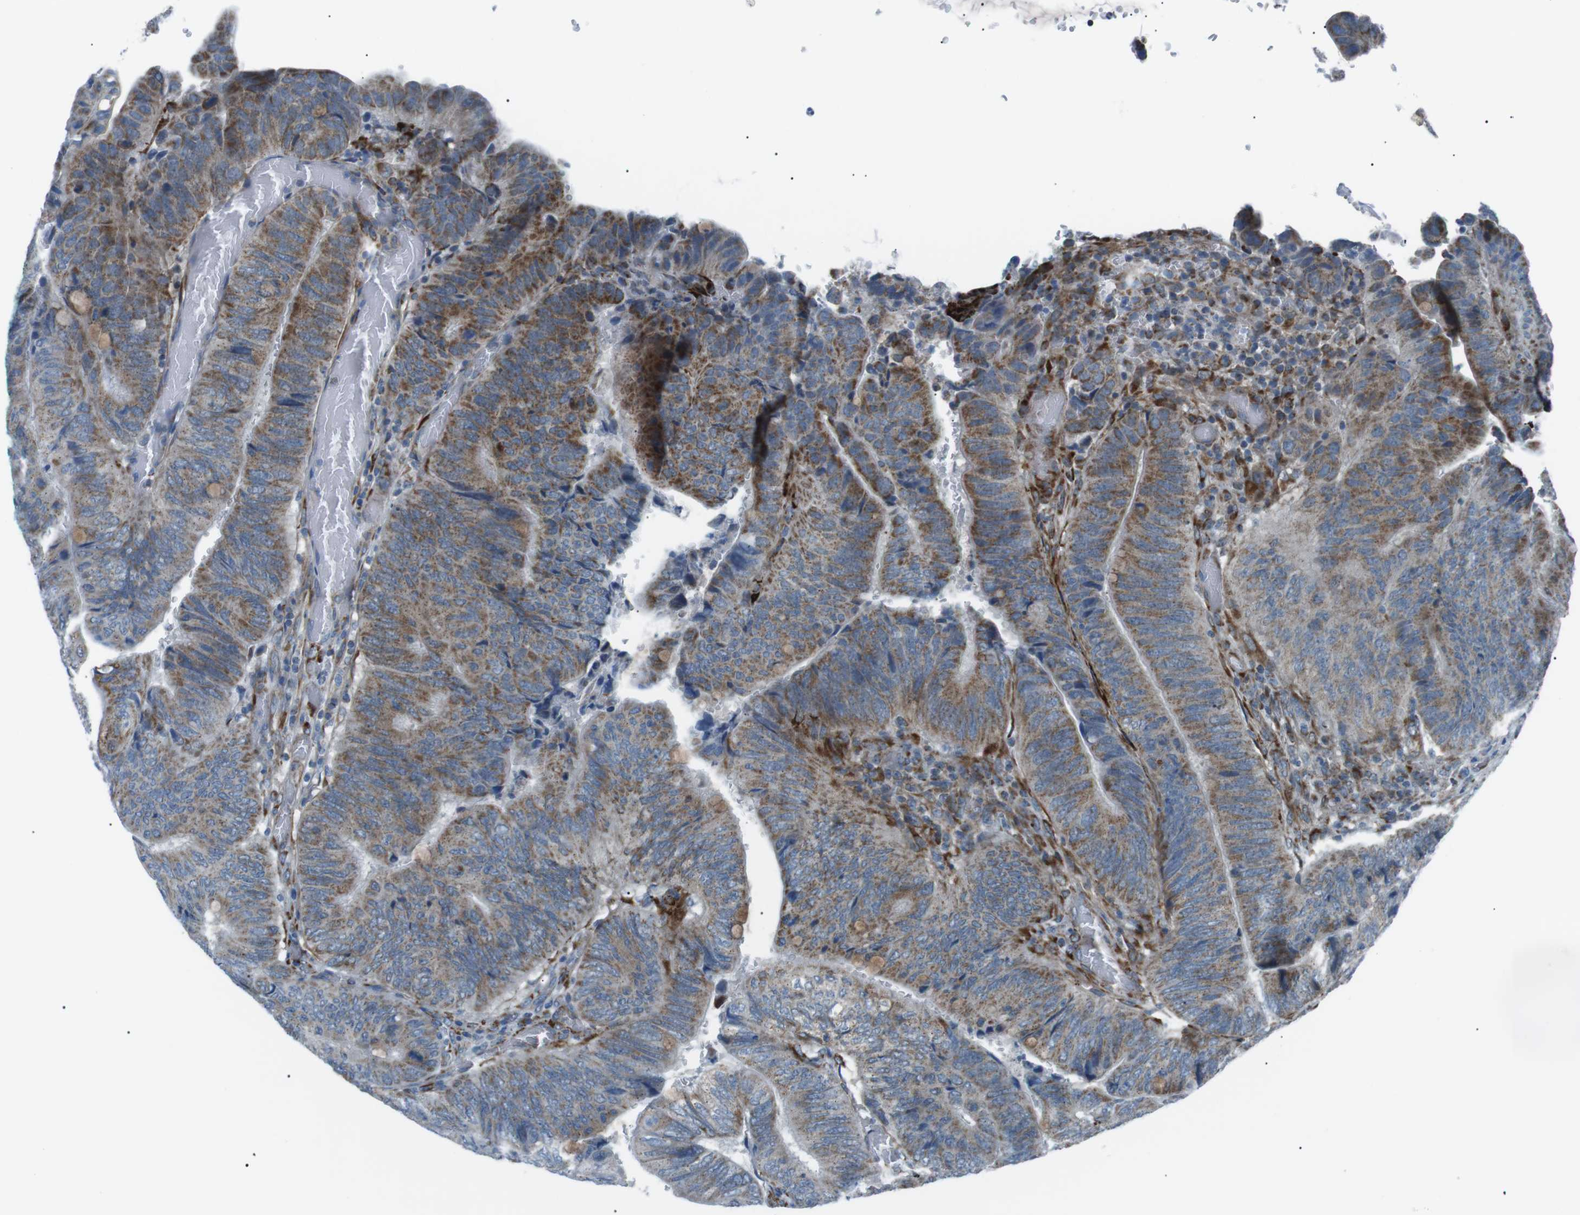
{"staining": {"intensity": "moderate", "quantity": "25%-75%", "location": "cytoplasmic/membranous"}, "tissue": "colorectal cancer", "cell_type": "Tumor cells", "image_type": "cancer", "snomed": [{"axis": "morphology", "description": "Normal tissue, NOS"}, {"axis": "morphology", "description": "Adenocarcinoma, NOS"}, {"axis": "topography", "description": "Rectum"}, {"axis": "topography", "description": "Peripheral nerve tissue"}], "caption": "Human adenocarcinoma (colorectal) stained with a brown dye reveals moderate cytoplasmic/membranous positive expression in approximately 25%-75% of tumor cells.", "gene": "ARID5B", "patient": {"sex": "male", "age": 92}}